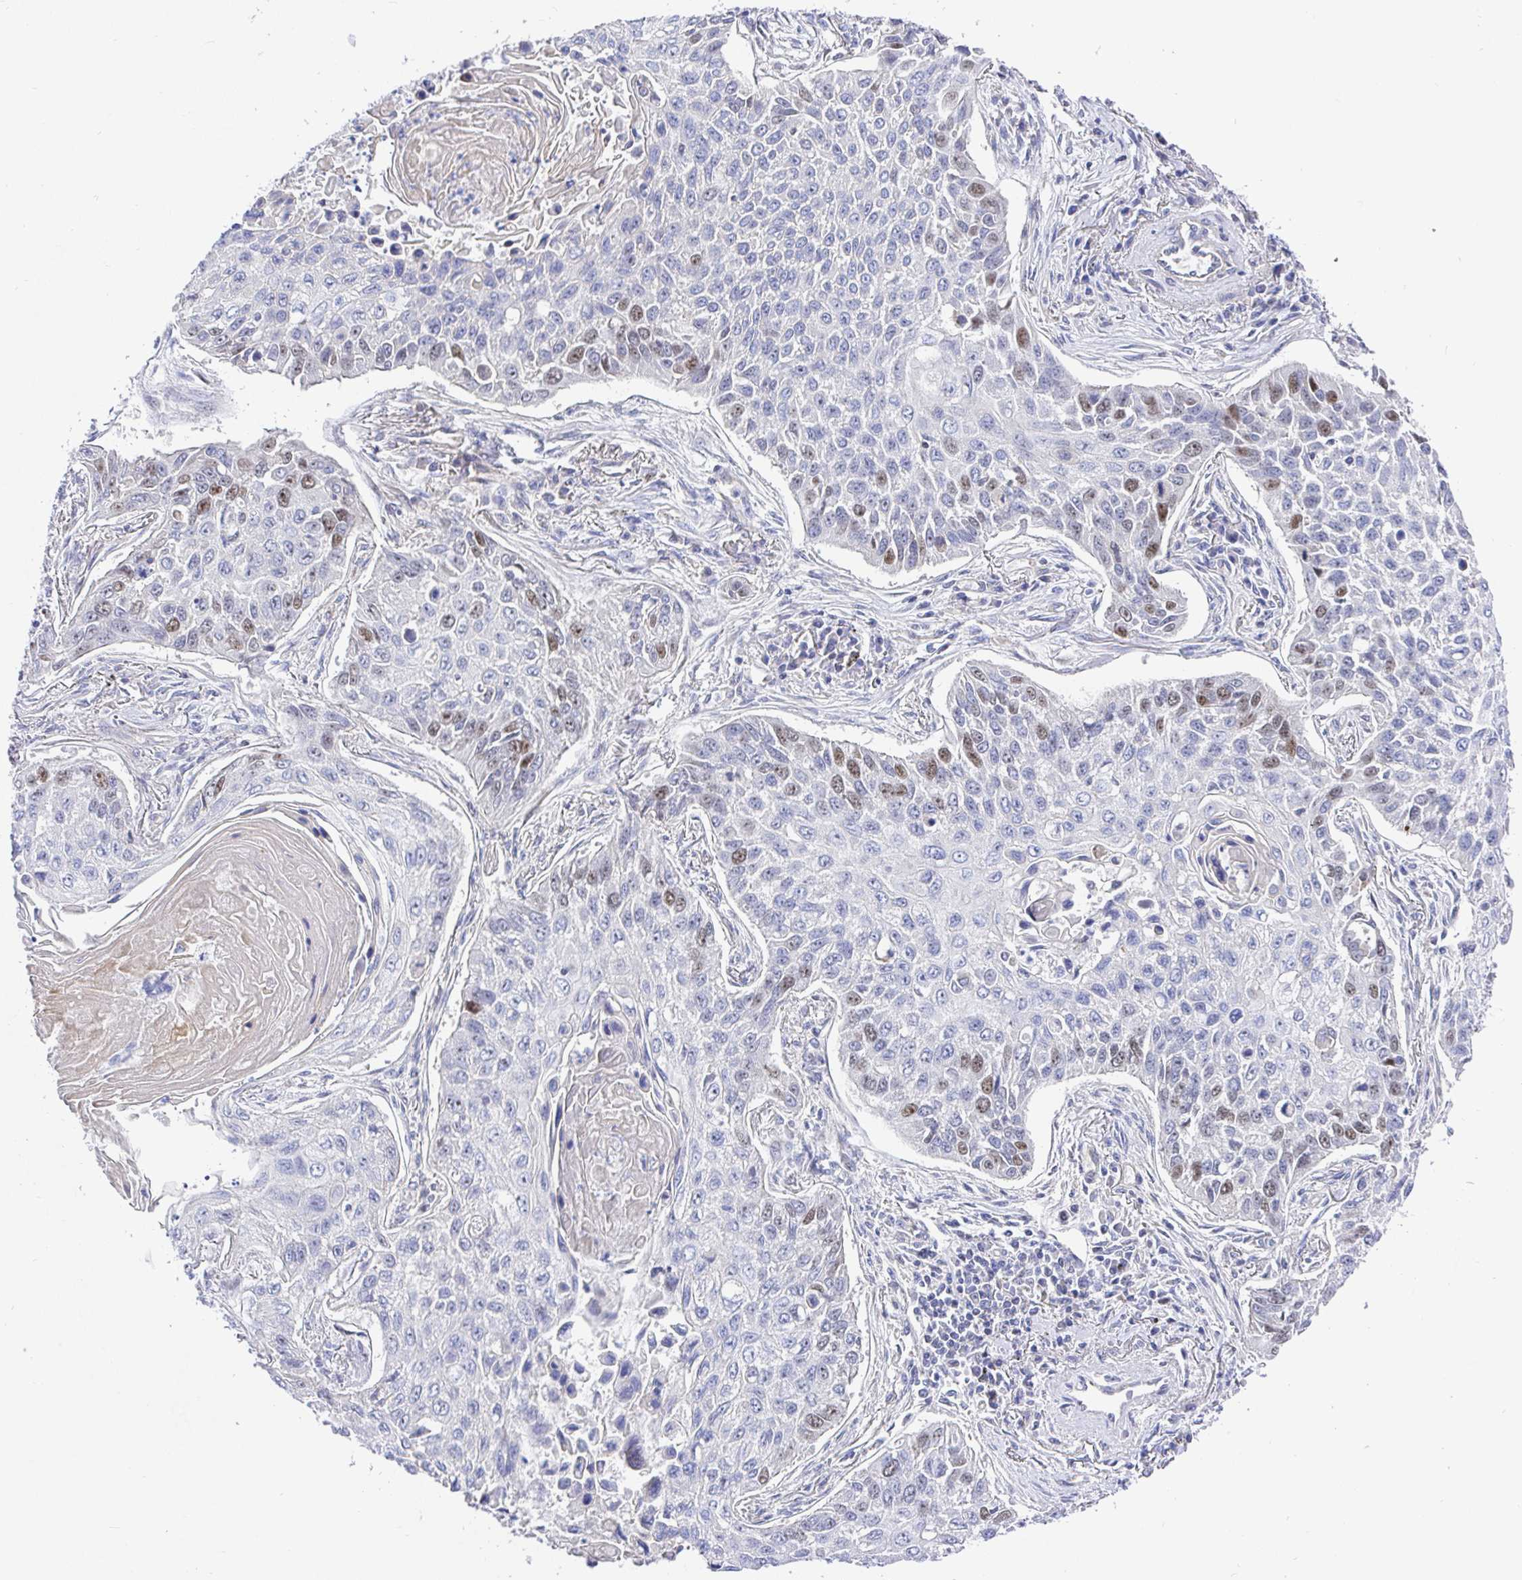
{"staining": {"intensity": "moderate", "quantity": "<25%", "location": "nuclear"}, "tissue": "lung cancer", "cell_type": "Tumor cells", "image_type": "cancer", "snomed": [{"axis": "morphology", "description": "Squamous cell carcinoma, NOS"}, {"axis": "topography", "description": "Lung"}], "caption": "IHC image of human lung cancer stained for a protein (brown), which shows low levels of moderate nuclear positivity in about <25% of tumor cells.", "gene": "TIMELESS", "patient": {"sex": "male", "age": 75}}